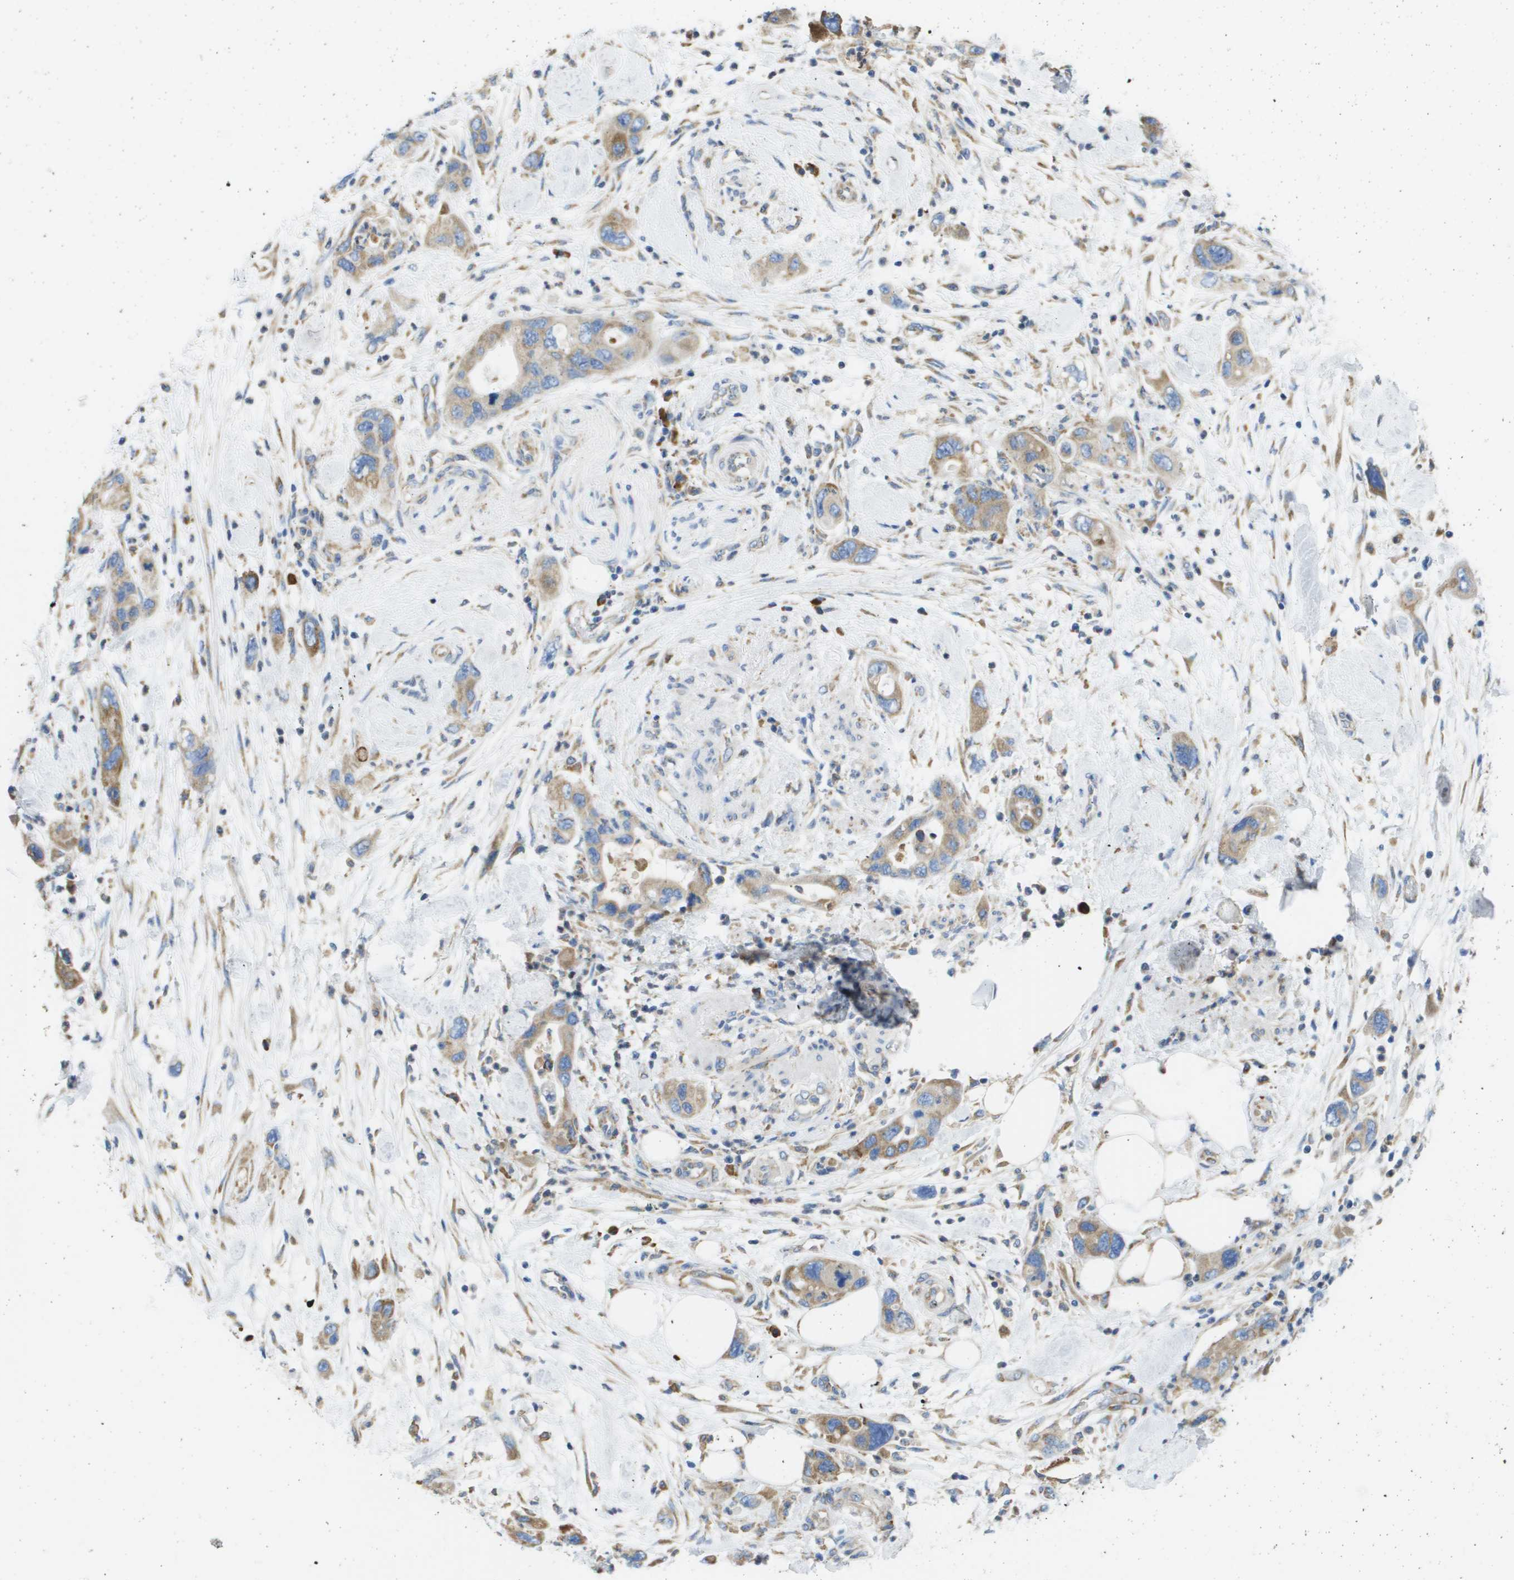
{"staining": {"intensity": "weak", "quantity": ">75%", "location": "cytoplasmic/membranous"}, "tissue": "pancreatic cancer", "cell_type": "Tumor cells", "image_type": "cancer", "snomed": [{"axis": "morphology", "description": "Normal tissue, NOS"}, {"axis": "morphology", "description": "Adenocarcinoma, NOS"}, {"axis": "topography", "description": "Pancreas"}], "caption": "IHC histopathology image of neoplastic tissue: pancreatic cancer (adenocarcinoma) stained using IHC demonstrates low levels of weak protein expression localized specifically in the cytoplasmic/membranous of tumor cells, appearing as a cytoplasmic/membranous brown color.", "gene": "SDR42E1", "patient": {"sex": "female", "age": 71}}